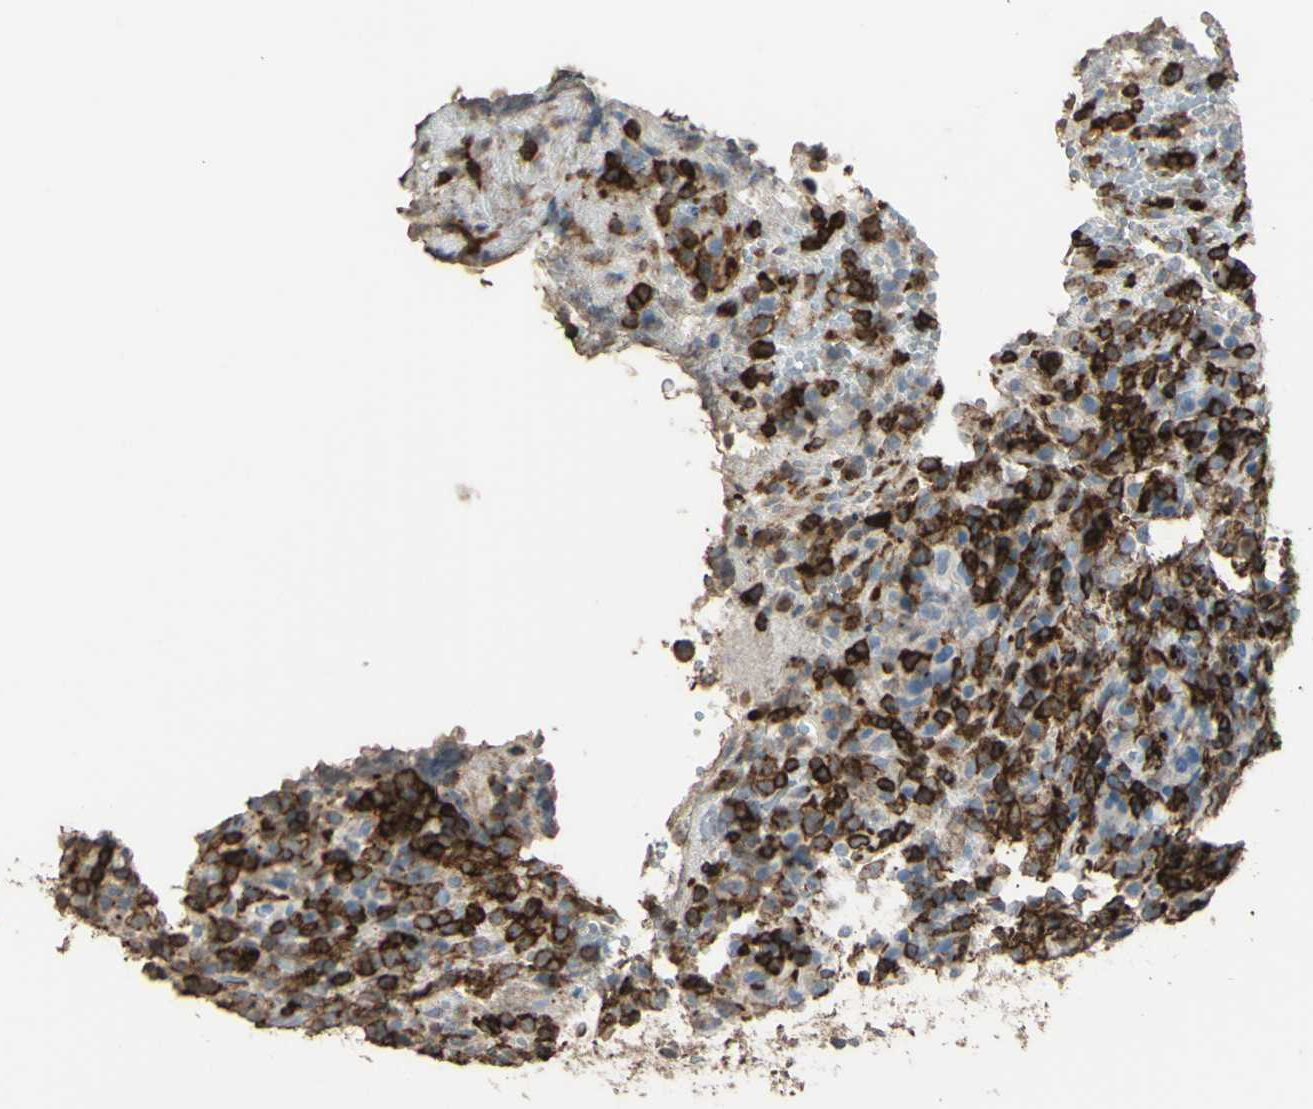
{"staining": {"intensity": "strong", "quantity": ">75%", "location": "cytoplasmic/membranous"}, "tissue": "lymphoma", "cell_type": "Tumor cells", "image_type": "cancer", "snomed": [{"axis": "morphology", "description": "Malignant lymphoma, non-Hodgkin's type, High grade"}, {"axis": "topography", "description": "Lymph node"}], "caption": "A high amount of strong cytoplasmic/membranous expression is seen in approximately >75% of tumor cells in high-grade malignant lymphoma, non-Hodgkin's type tissue.", "gene": "PSTPIP1", "patient": {"sex": "female", "age": 76}}